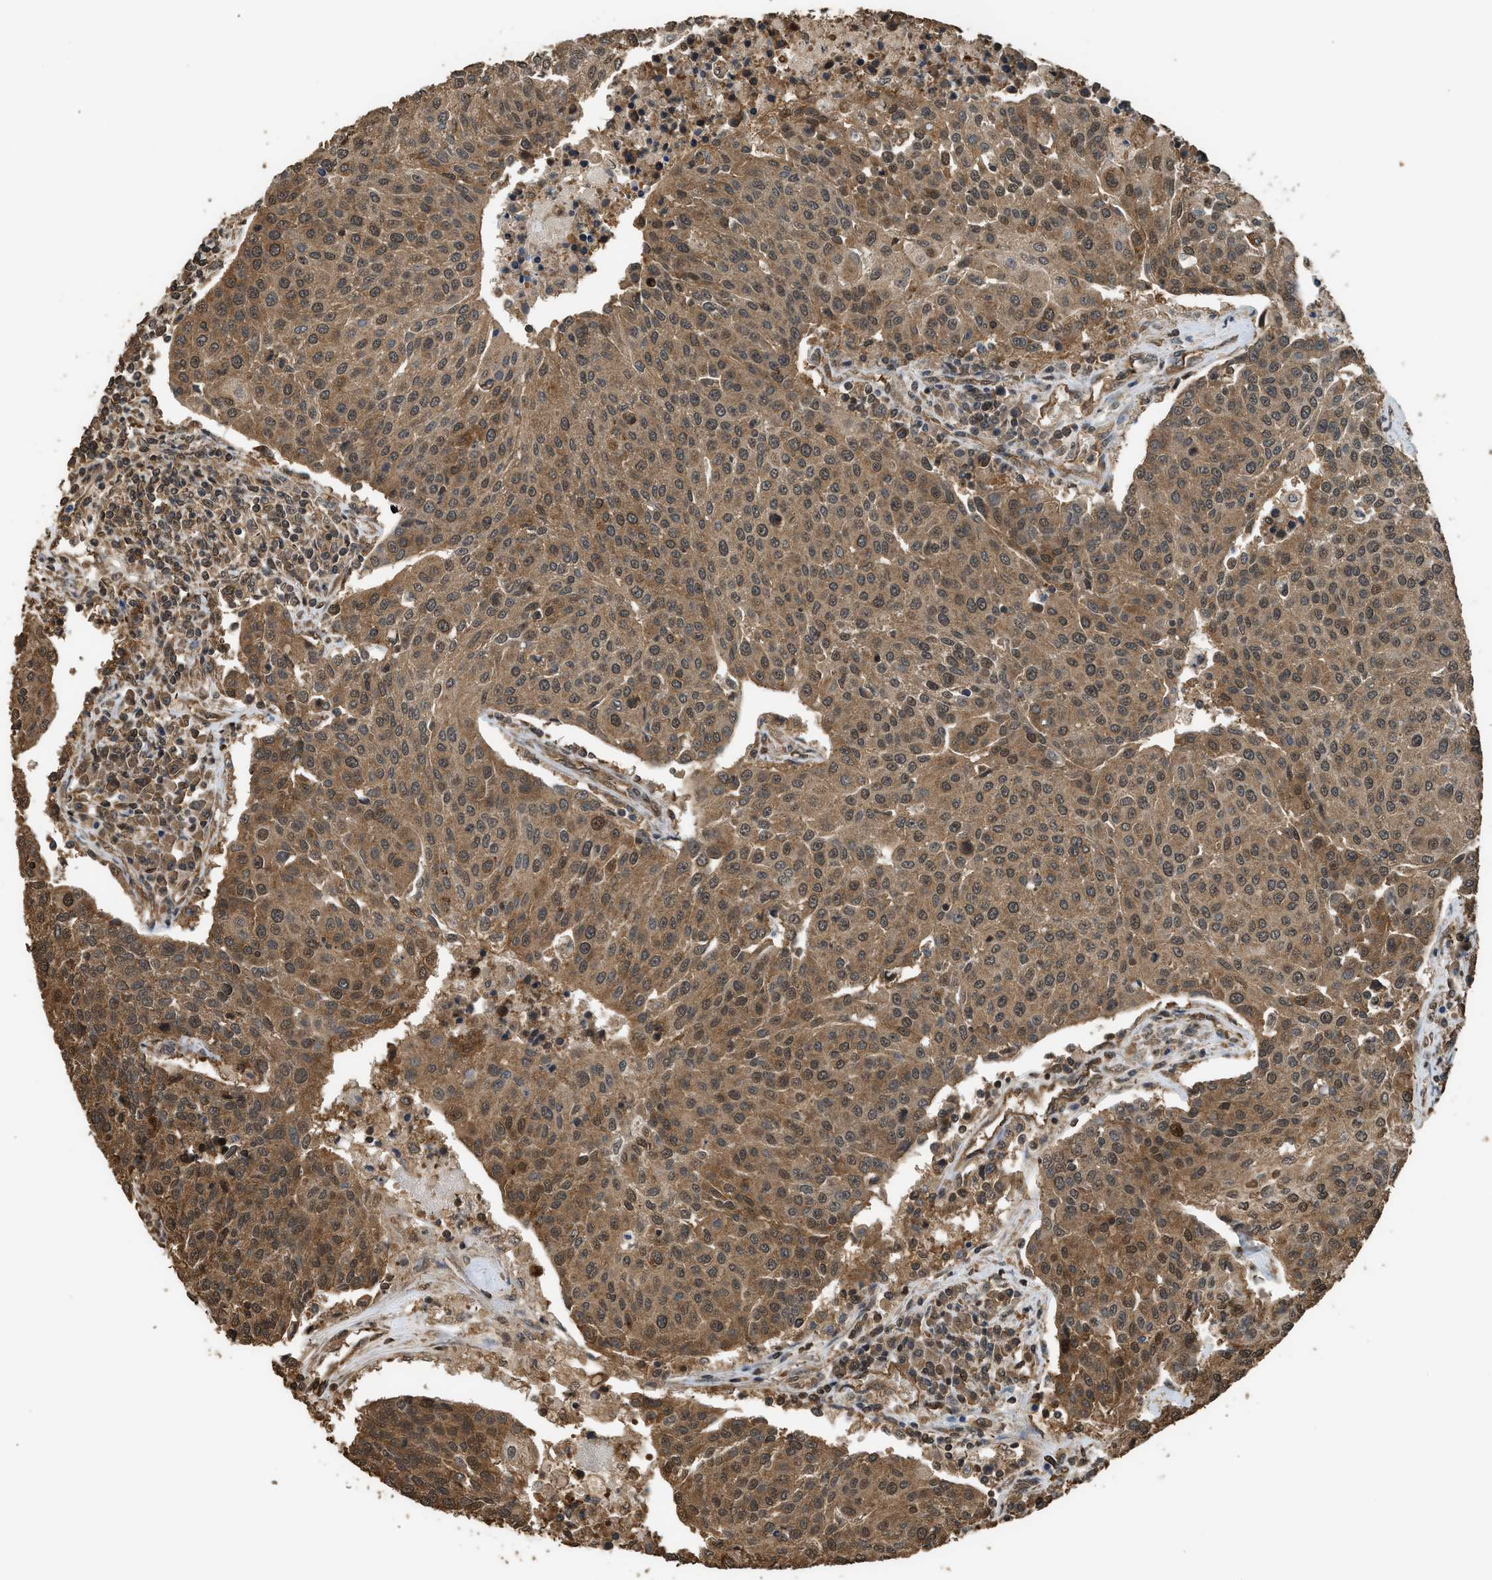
{"staining": {"intensity": "moderate", "quantity": ">75%", "location": "cytoplasmic/membranous,nuclear"}, "tissue": "urothelial cancer", "cell_type": "Tumor cells", "image_type": "cancer", "snomed": [{"axis": "morphology", "description": "Urothelial carcinoma, High grade"}, {"axis": "topography", "description": "Urinary bladder"}], "caption": "Protein analysis of urothelial carcinoma (high-grade) tissue shows moderate cytoplasmic/membranous and nuclear expression in about >75% of tumor cells.", "gene": "MYBL2", "patient": {"sex": "female", "age": 85}}